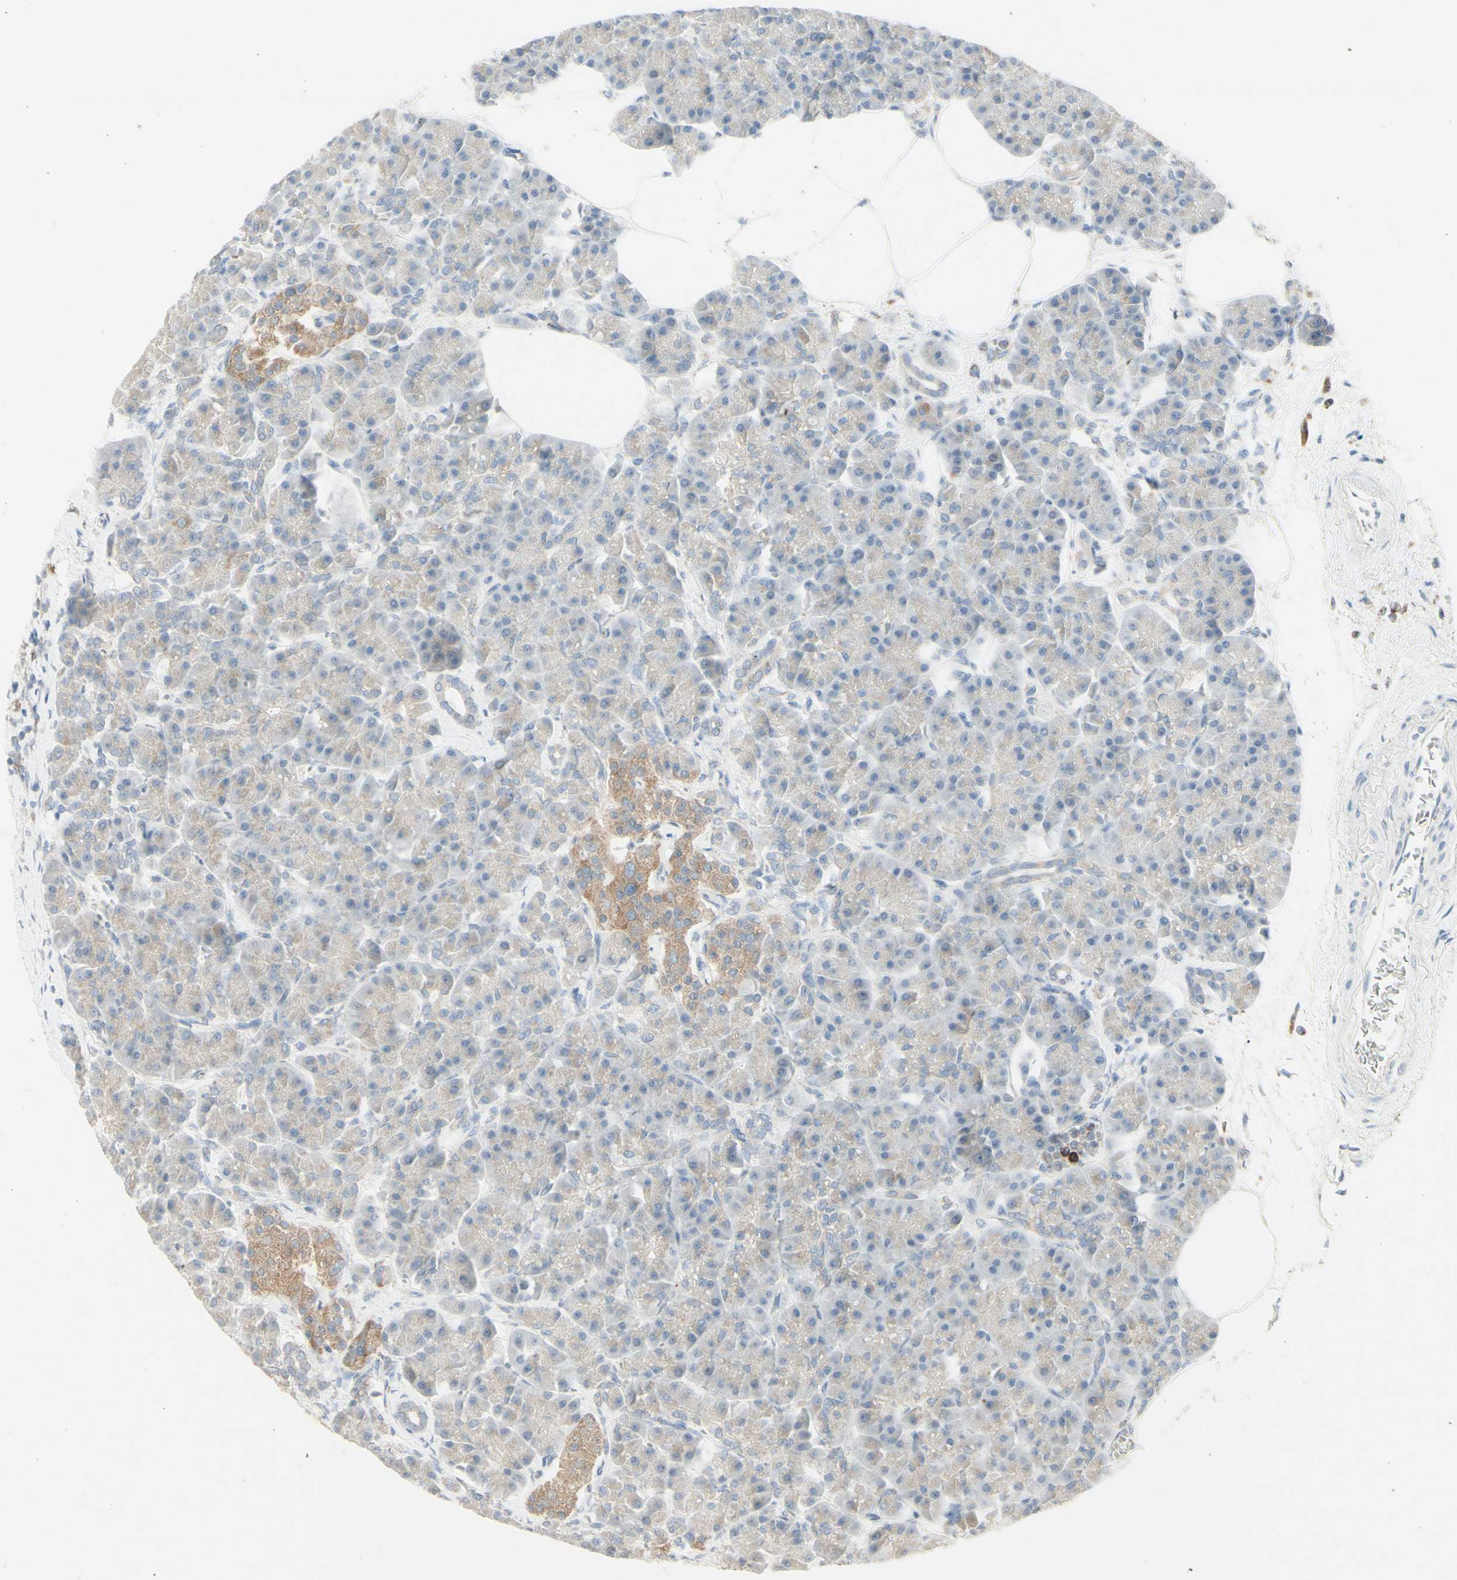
{"staining": {"intensity": "negative", "quantity": "none", "location": "none"}, "tissue": "pancreas", "cell_type": "Exocrine glandular cells", "image_type": "normal", "snomed": [{"axis": "morphology", "description": "Normal tissue, NOS"}, {"axis": "topography", "description": "Pancreas"}], "caption": "Normal pancreas was stained to show a protein in brown. There is no significant expression in exocrine glandular cells. (Immunohistochemistry, brightfield microscopy, high magnification).", "gene": "ATP6V1B1", "patient": {"sex": "female", "age": 70}}